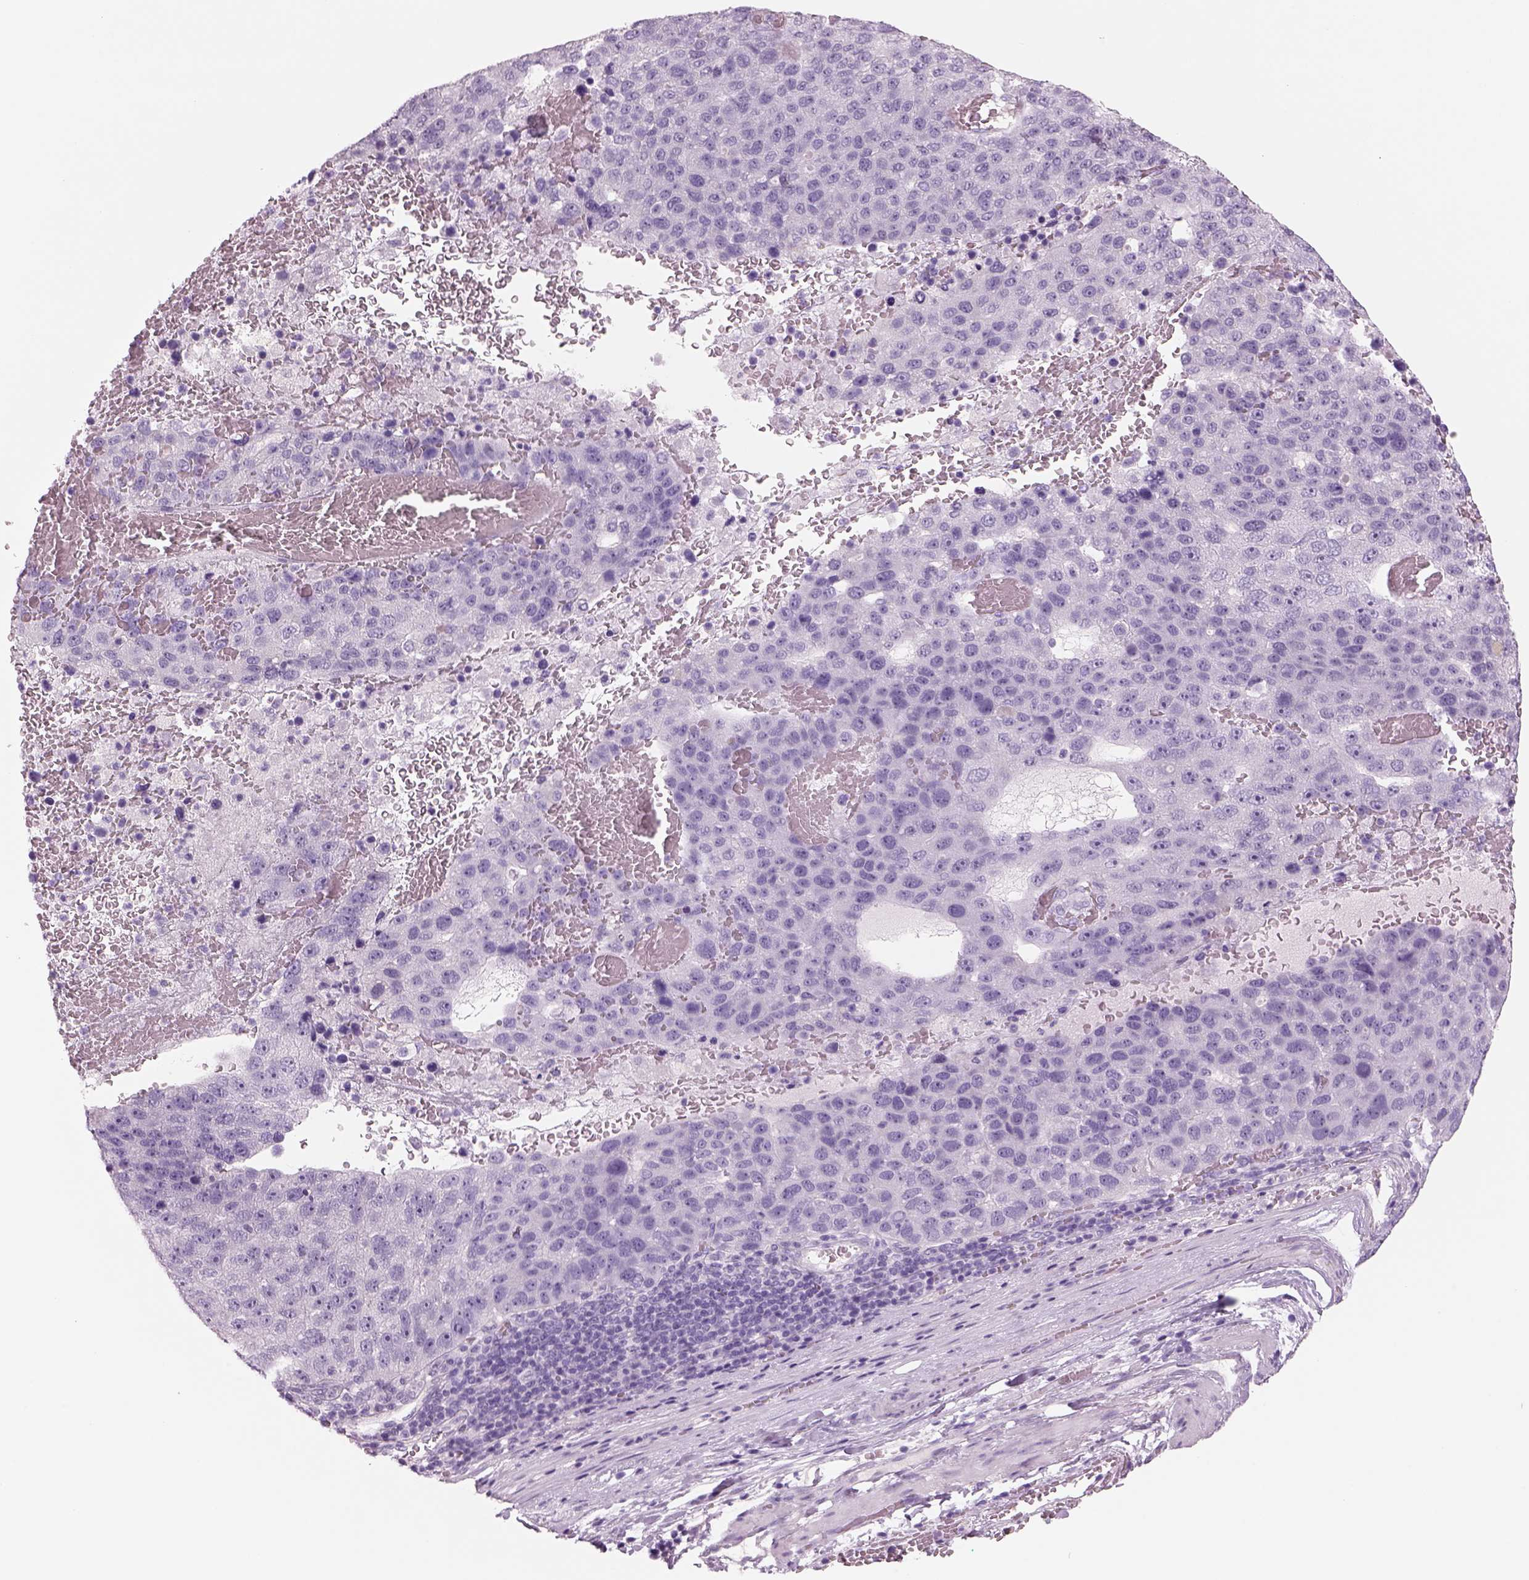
{"staining": {"intensity": "negative", "quantity": "none", "location": "none"}, "tissue": "pancreatic cancer", "cell_type": "Tumor cells", "image_type": "cancer", "snomed": [{"axis": "morphology", "description": "Adenocarcinoma, NOS"}, {"axis": "topography", "description": "Pancreas"}], "caption": "High power microscopy photomicrograph of an immunohistochemistry (IHC) image of pancreatic cancer, revealing no significant expression in tumor cells. (DAB (3,3'-diaminobenzidine) IHC with hematoxylin counter stain).", "gene": "RHO", "patient": {"sex": "female", "age": 61}}